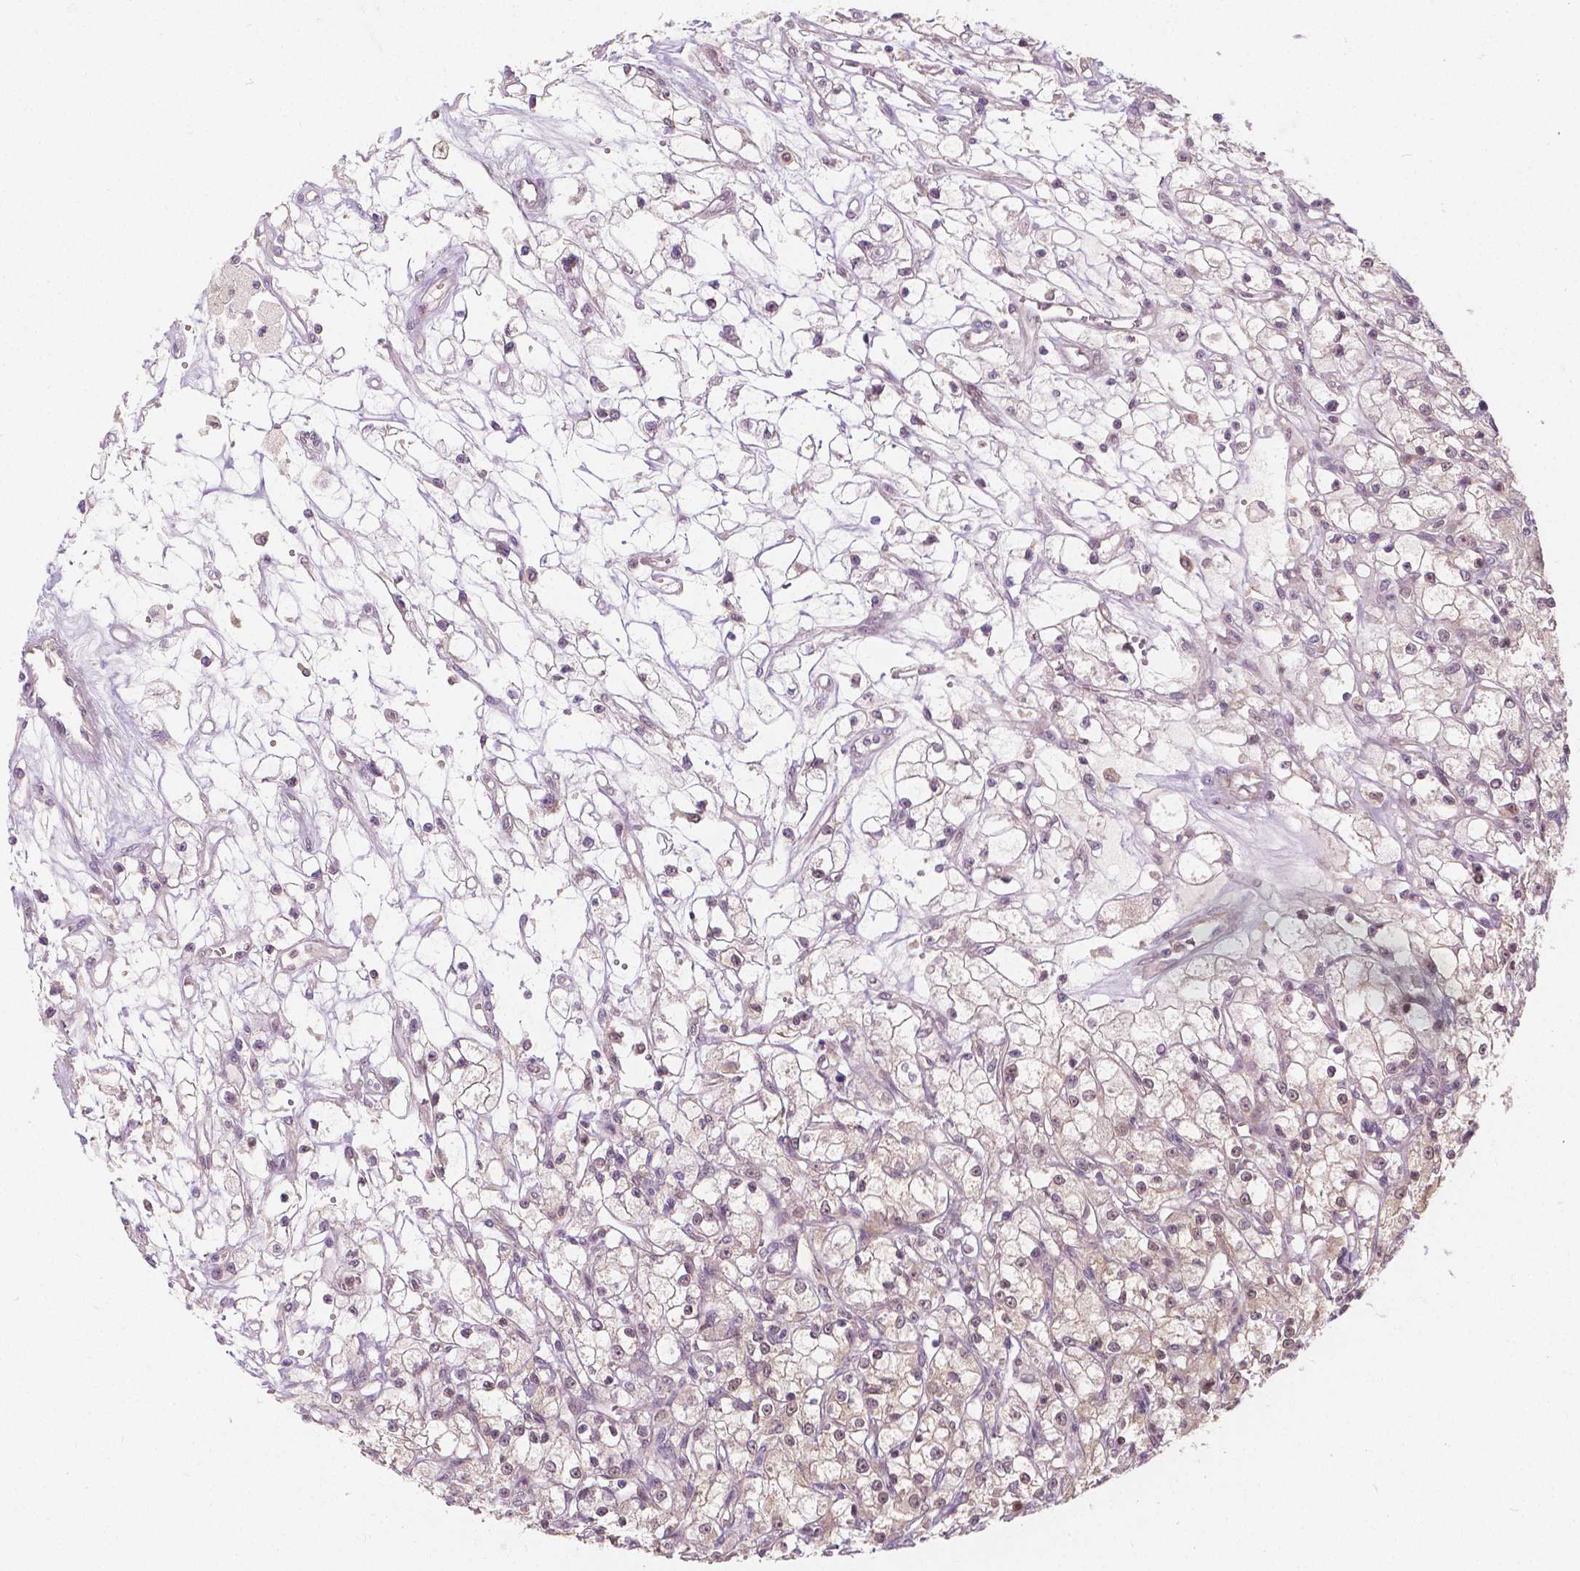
{"staining": {"intensity": "weak", "quantity": "25%-75%", "location": "cytoplasmic/membranous"}, "tissue": "renal cancer", "cell_type": "Tumor cells", "image_type": "cancer", "snomed": [{"axis": "morphology", "description": "Adenocarcinoma, NOS"}, {"axis": "topography", "description": "Kidney"}], "caption": "Renal cancer stained with a protein marker demonstrates weak staining in tumor cells.", "gene": "NAPRT", "patient": {"sex": "female", "age": 59}}